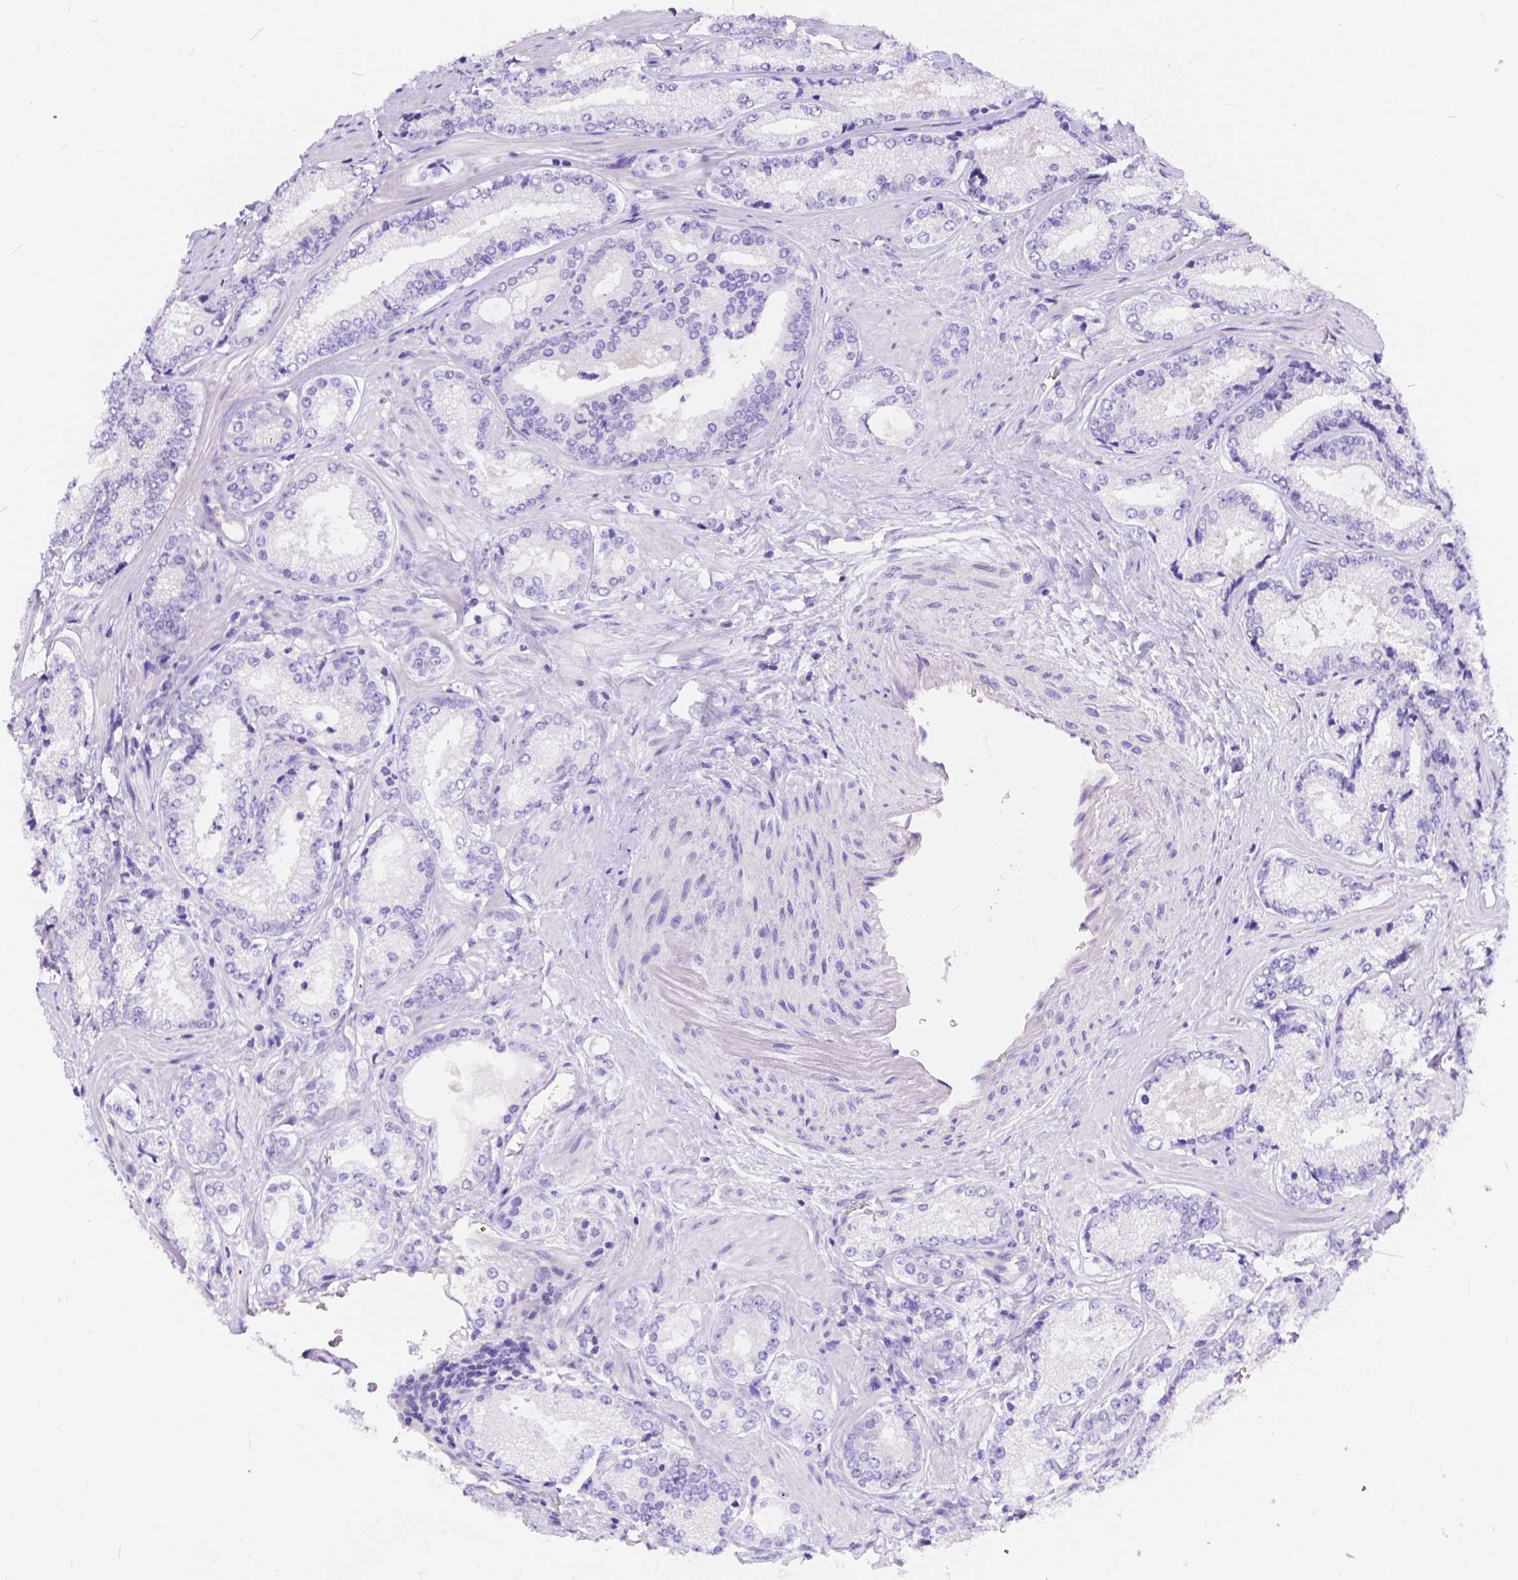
{"staining": {"intensity": "negative", "quantity": "none", "location": "none"}, "tissue": "prostate cancer", "cell_type": "Tumor cells", "image_type": "cancer", "snomed": [{"axis": "morphology", "description": "Adenocarcinoma, Low grade"}, {"axis": "topography", "description": "Prostate"}], "caption": "The IHC image has no significant expression in tumor cells of prostate low-grade adenocarcinoma tissue.", "gene": "DLEC1", "patient": {"sex": "male", "age": 56}}